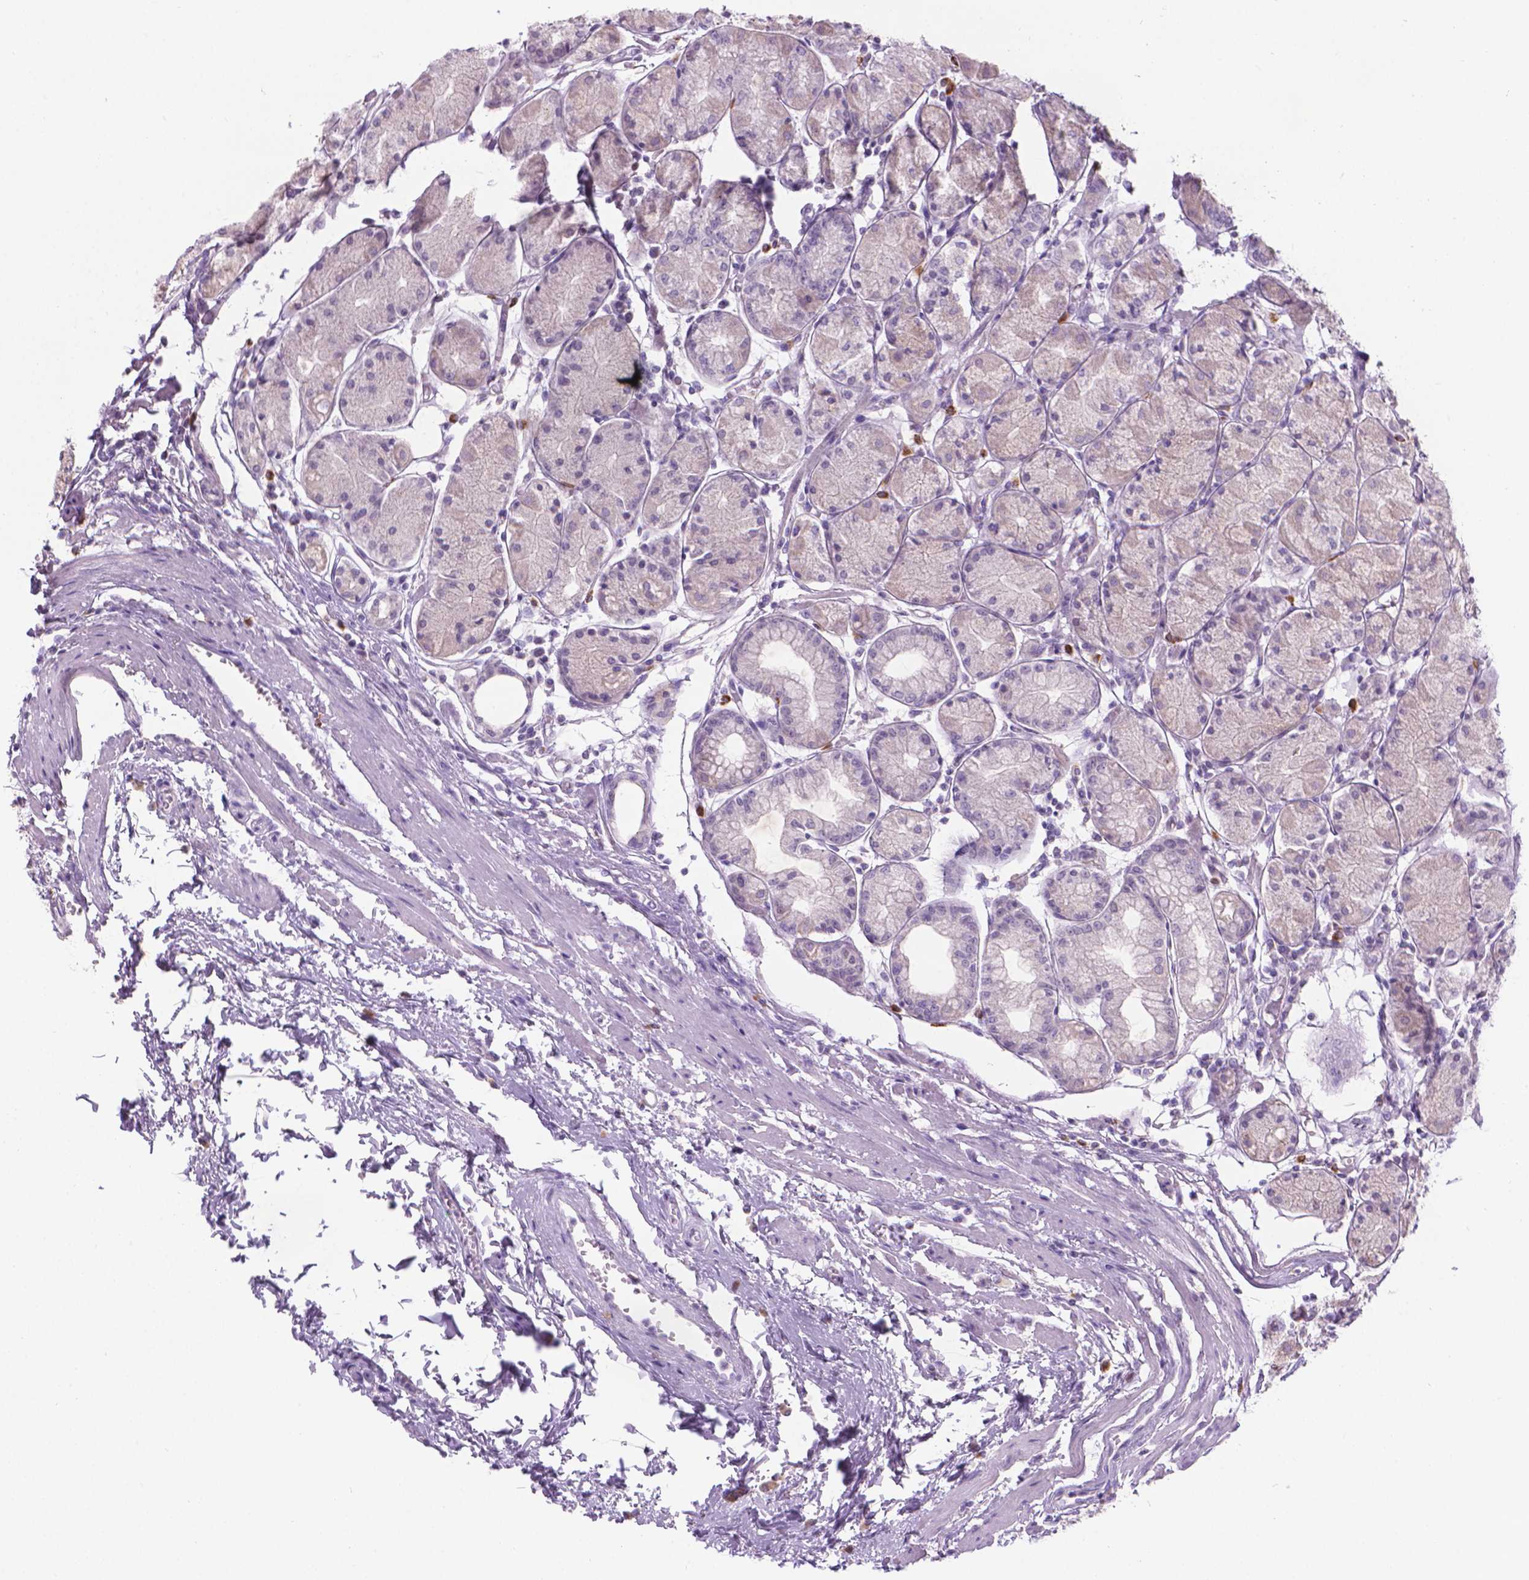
{"staining": {"intensity": "weak", "quantity": "<25%", "location": "cytoplasmic/membranous"}, "tissue": "stomach", "cell_type": "Glandular cells", "image_type": "normal", "snomed": [{"axis": "morphology", "description": "Normal tissue, NOS"}, {"axis": "topography", "description": "Stomach, upper"}], "caption": "Photomicrograph shows no significant protein staining in glandular cells of unremarkable stomach. (Stains: DAB immunohistochemistry with hematoxylin counter stain, Microscopy: brightfield microscopy at high magnification).", "gene": "SPAG6", "patient": {"sex": "male", "age": 69}}